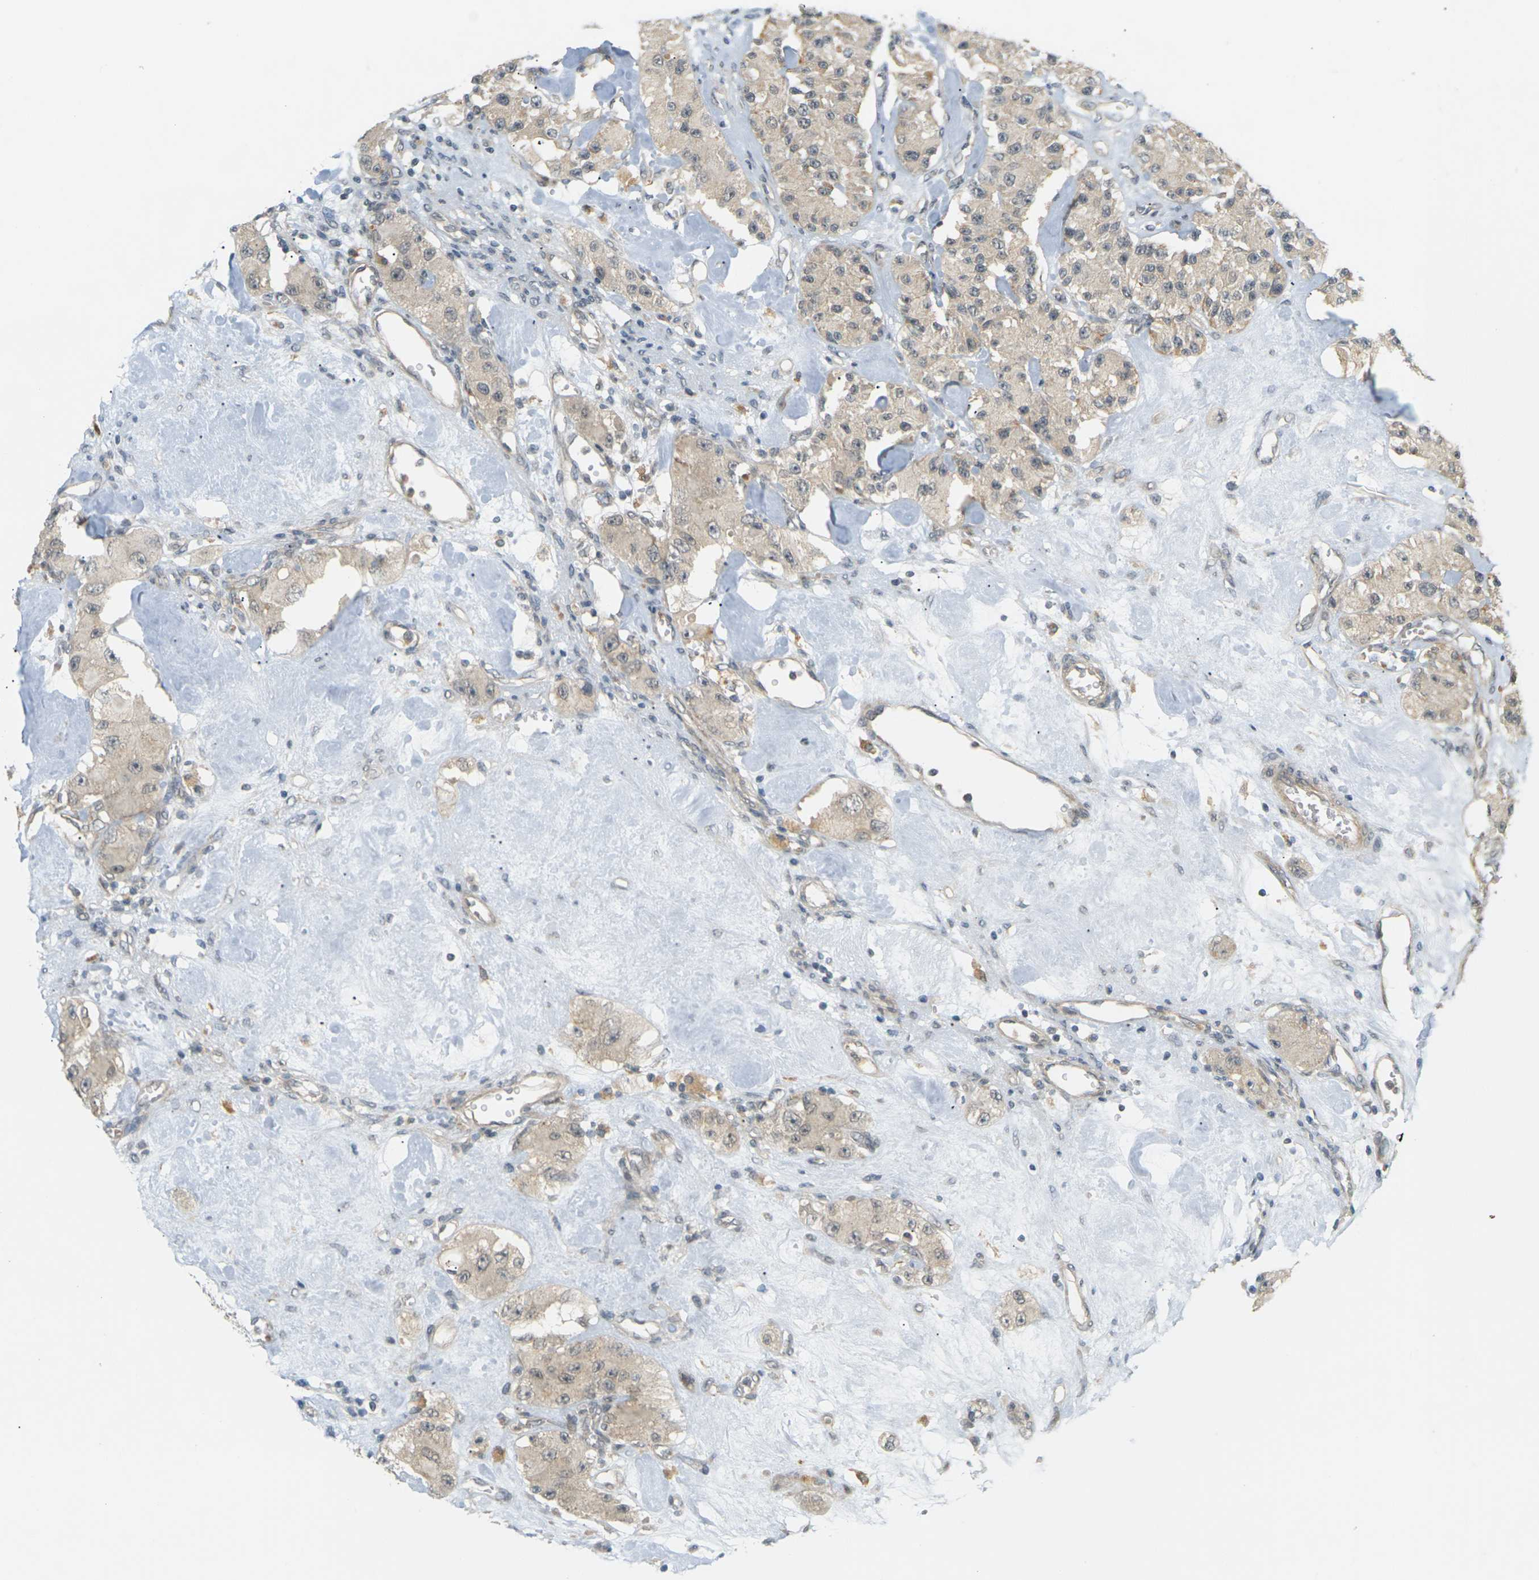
{"staining": {"intensity": "weak", "quantity": ">75%", "location": "cytoplasmic/membranous"}, "tissue": "carcinoid", "cell_type": "Tumor cells", "image_type": "cancer", "snomed": [{"axis": "morphology", "description": "Carcinoid, malignant, NOS"}, {"axis": "topography", "description": "Pancreas"}], "caption": "The immunohistochemical stain shows weak cytoplasmic/membranous positivity in tumor cells of carcinoid tissue.", "gene": "SOCS6", "patient": {"sex": "male", "age": 41}}